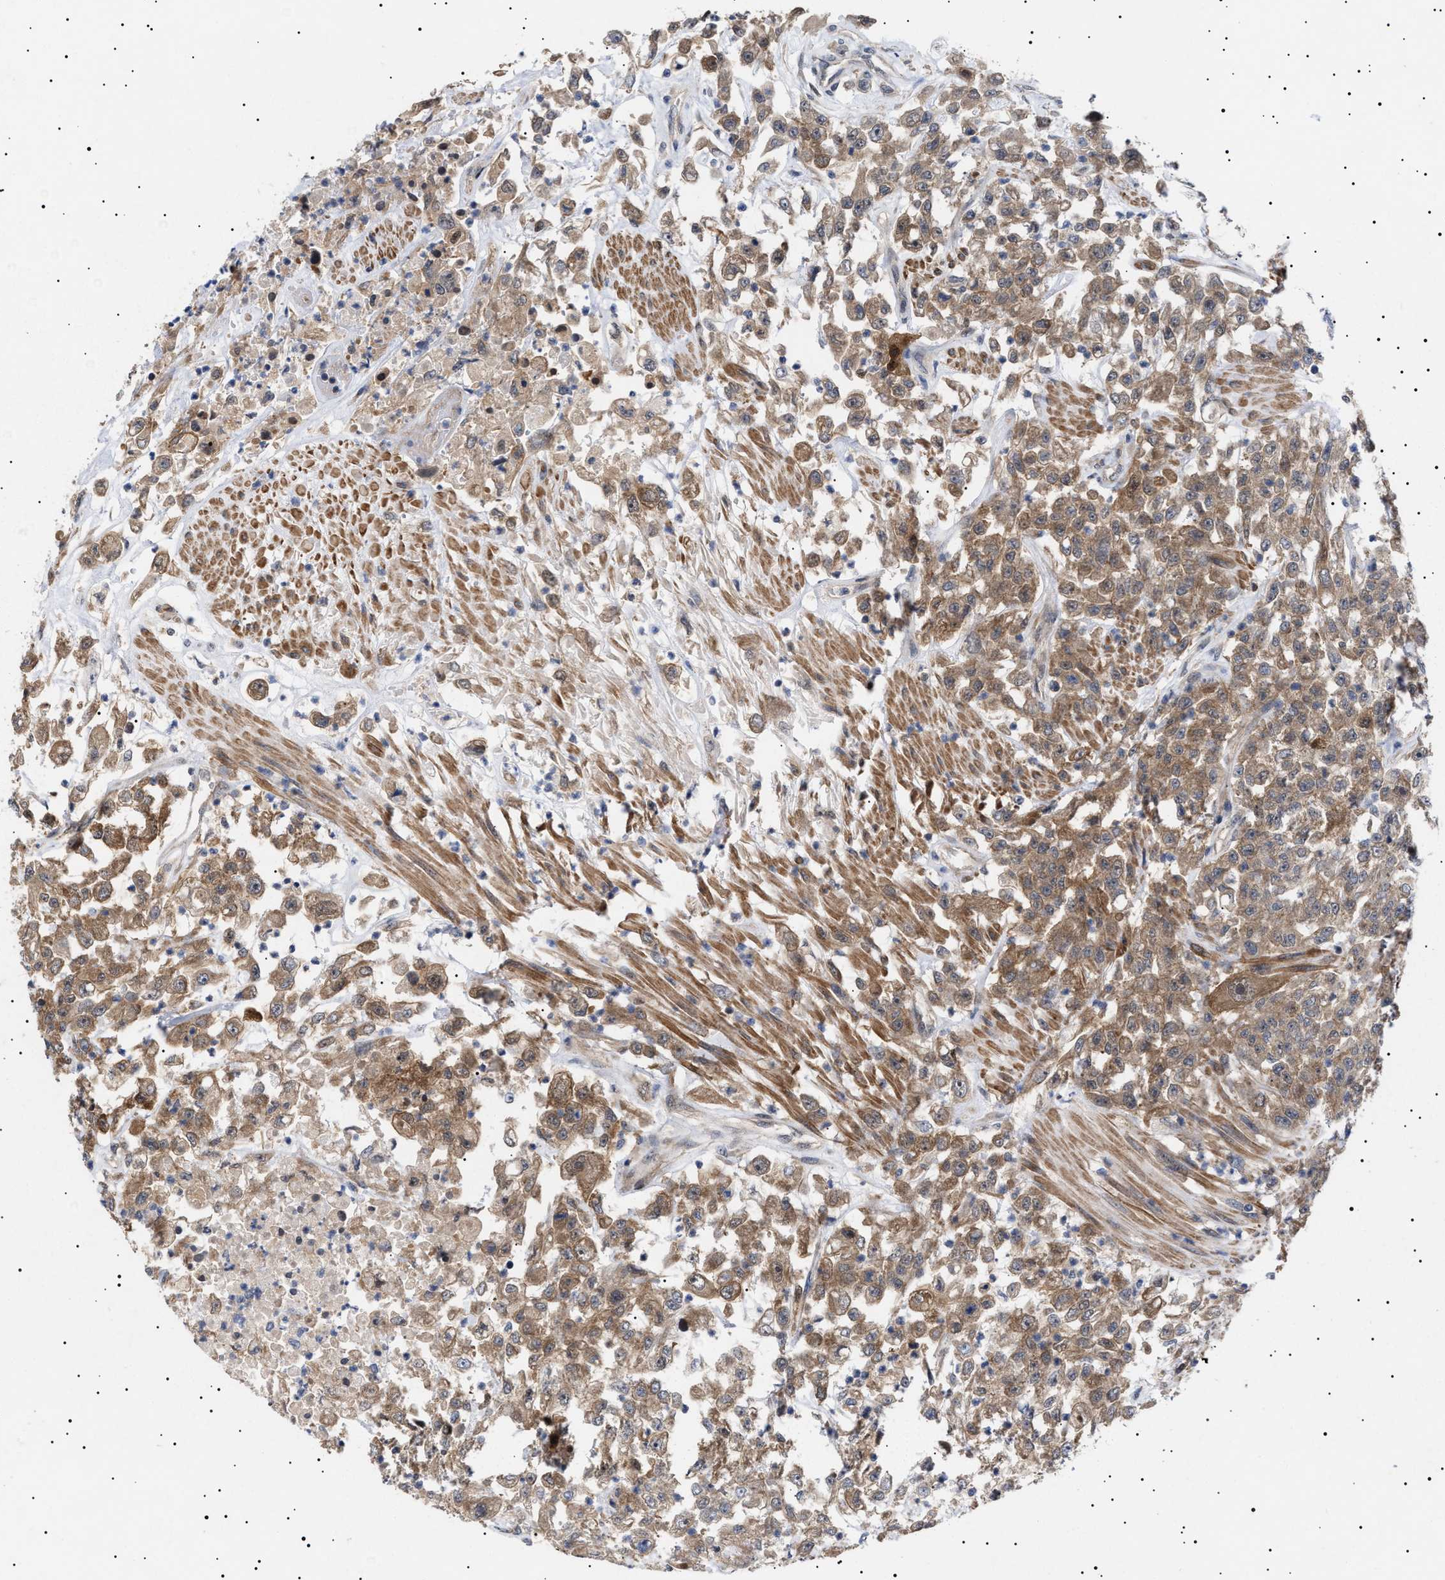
{"staining": {"intensity": "moderate", "quantity": ">75%", "location": "cytoplasmic/membranous"}, "tissue": "urothelial cancer", "cell_type": "Tumor cells", "image_type": "cancer", "snomed": [{"axis": "morphology", "description": "Urothelial carcinoma, High grade"}, {"axis": "topography", "description": "Urinary bladder"}], "caption": "Protein staining of urothelial cancer tissue exhibits moderate cytoplasmic/membranous positivity in about >75% of tumor cells.", "gene": "NPLOC4", "patient": {"sex": "male", "age": 46}}